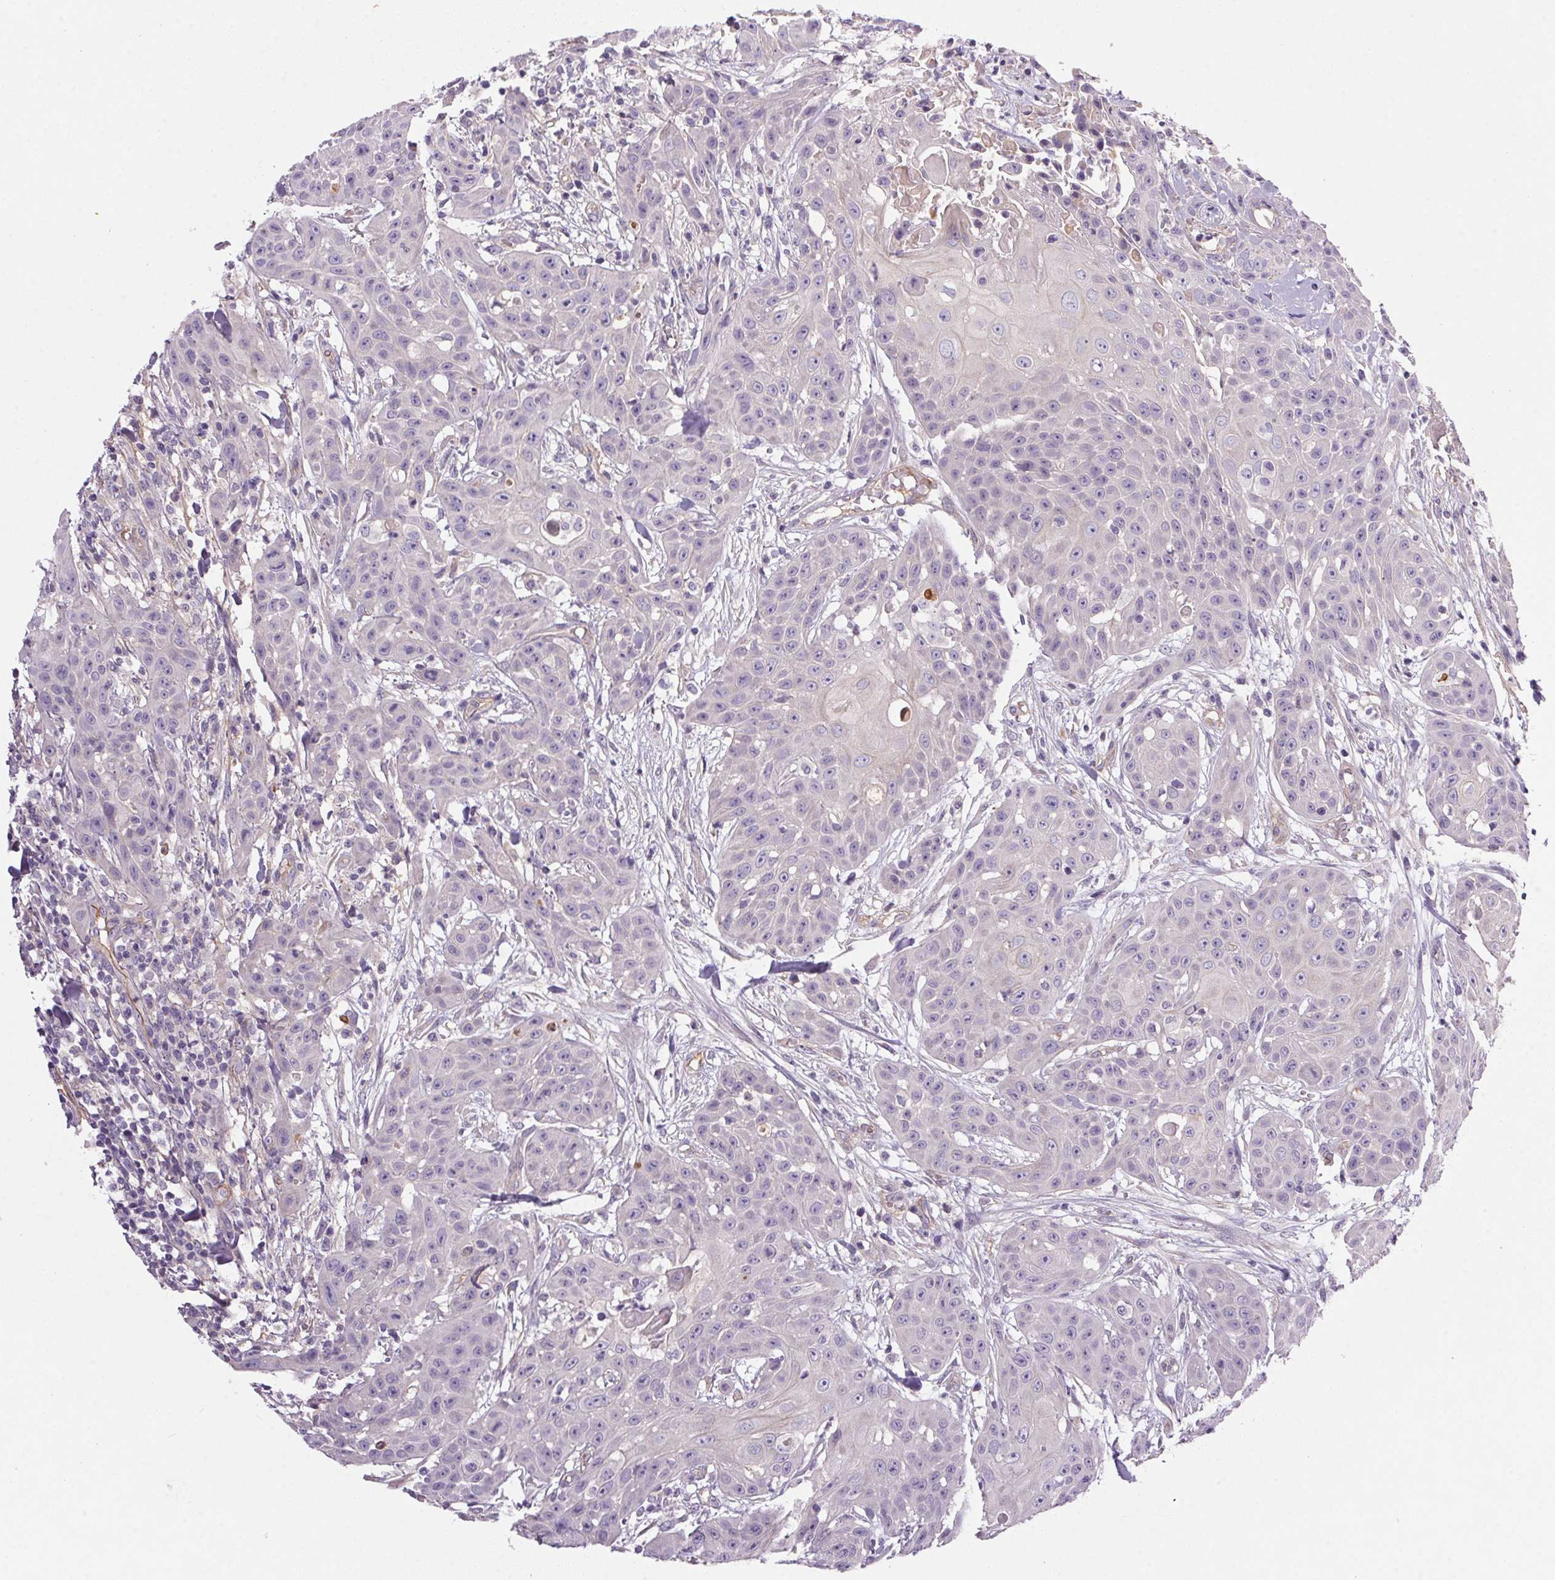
{"staining": {"intensity": "negative", "quantity": "none", "location": "none"}, "tissue": "head and neck cancer", "cell_type": "Tumor cells", "image_type": "cancer", "snomed": [{"axis": "morphology", "description": "Squamous cell carcinoma, NOS"}, {"axis": "topography", "description": "Oral tissue"}, {"axis": "topography", "description": "Head-Neck"}], "caption": "Photomicrograph shows no significant protein staining in tumor cells of squamous cell carcinoma (head and neck).", "gene": "APOC4", "patient": {"sex": "female", "age": 55}}